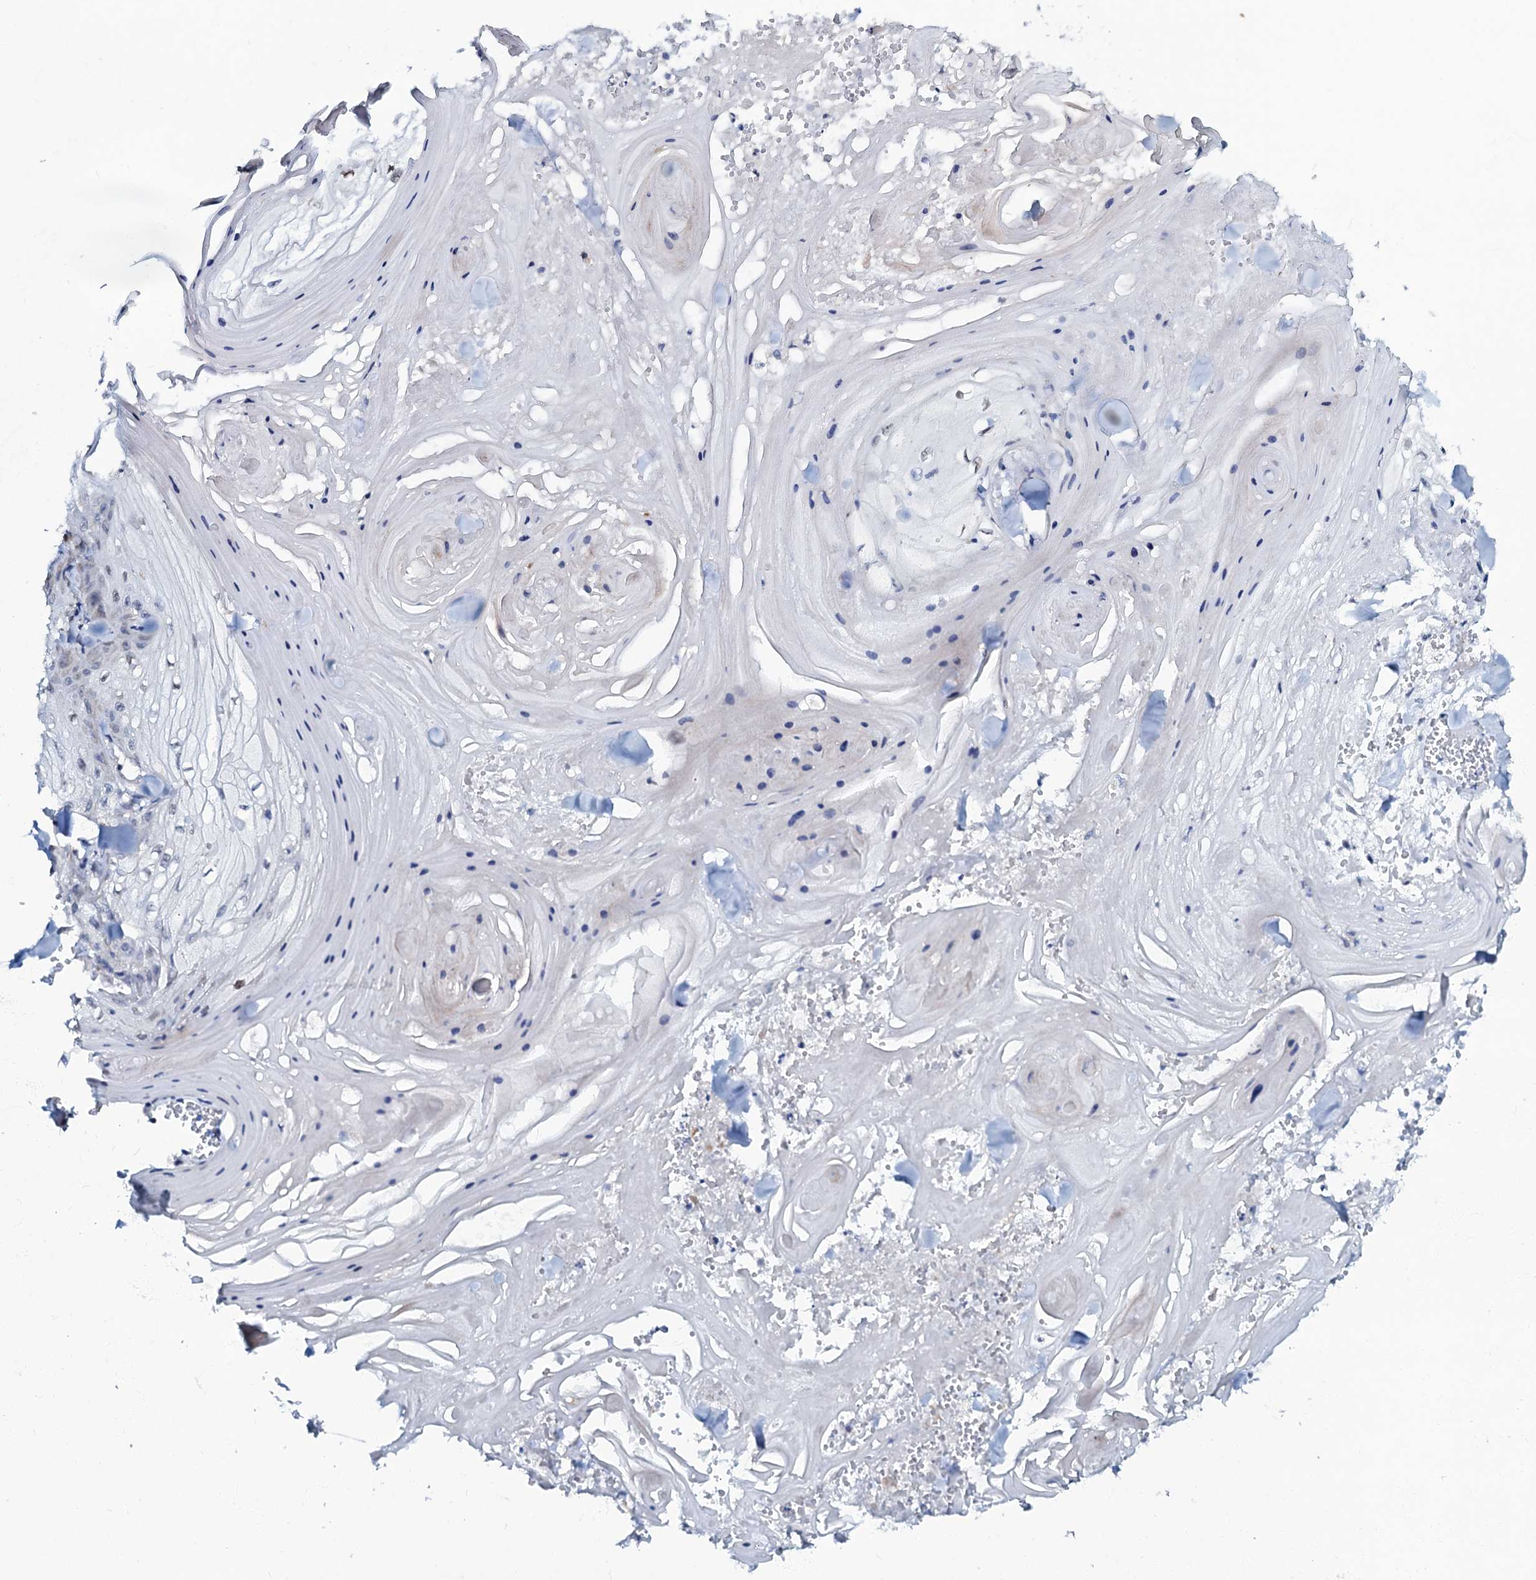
{"staining": {"intensity": "weak", "quantity": "<25%", "location": "cytoplasmic/membranous"}, "tissue": "skin cancer", "cell_type": "Tumor cells", "image_type": "cancer", "snomed": [{"axis": "morphology", "description": "Squamous cell carcinoma, NOS"}, {"axis": "topography", "description": "Skin"}], "caption": "Skin cancer (squamous cell carcinoma) stained for a protein using immunohistochemistry (IHC) demonstrates no staining tumor cells.", "gene": "MRPL51", "patient": {"sex": "male", "age": 74}}